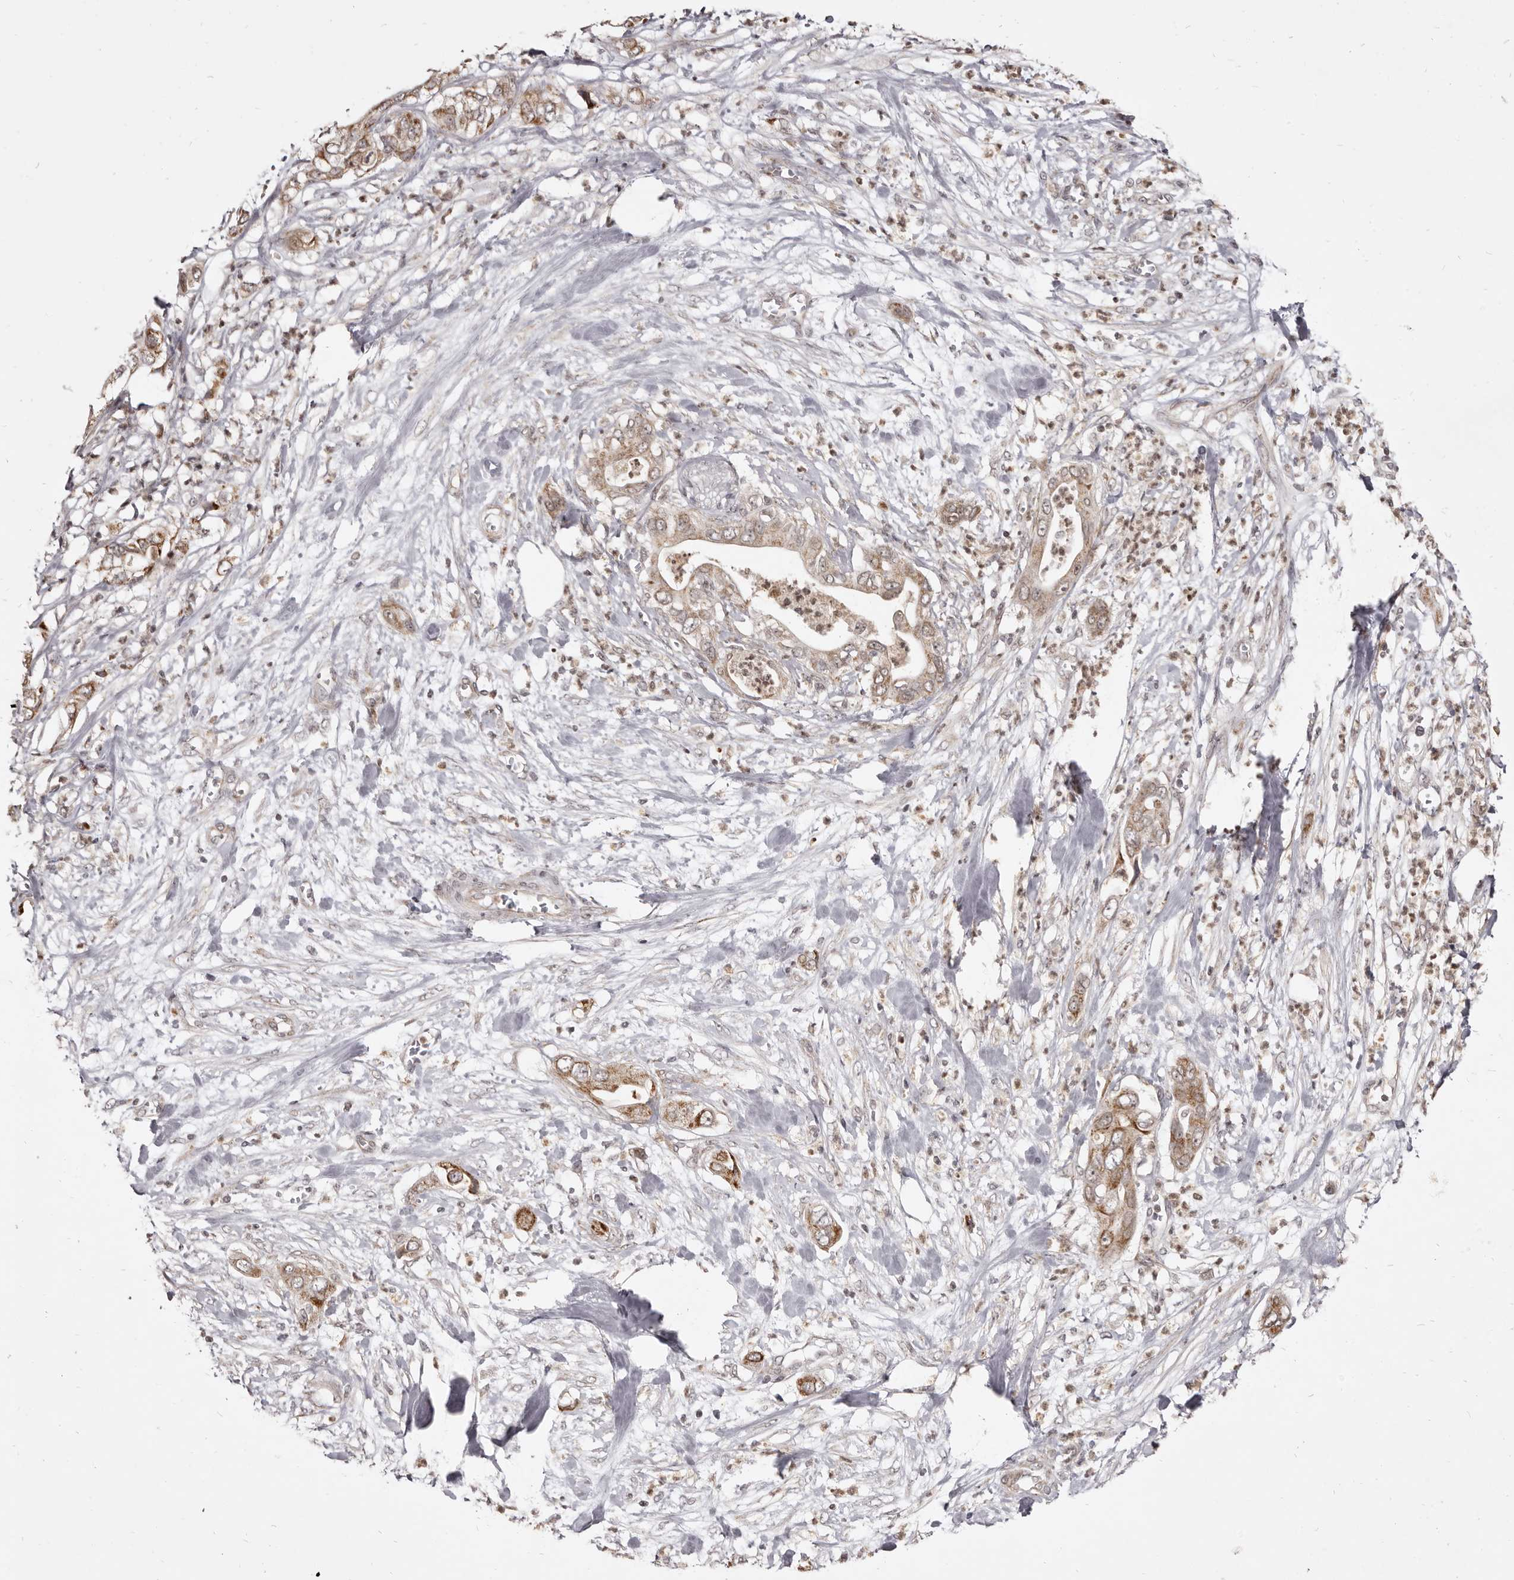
{"staining": {"intensity": "moderate", "quantity": ">75%", "location": "cytoplasmic/membranous"}, "tissue": "pancreatic cancer", "cell_type": "Tumor cells", "image_type": "cancer", "snomed": [{"axis": "morphology", "description": "Adenocarcinoma, NOS"}, {"axis": "topography", "description": "Pancreas"}], "caption": "The immunohistochemical stain labels moderate cytoplasmic/membranous positivity in tumor cells of pancreatic cancer (adenocarcinoma) tissue. The staining was performed using DAB (3,3'-diaminobenzidine), with brown indicating positive protein expression. Nuclei are stained blue with hematoxylin.", "gene": "THUMPD1", "patient": {"sex": "female", "age": 78}}